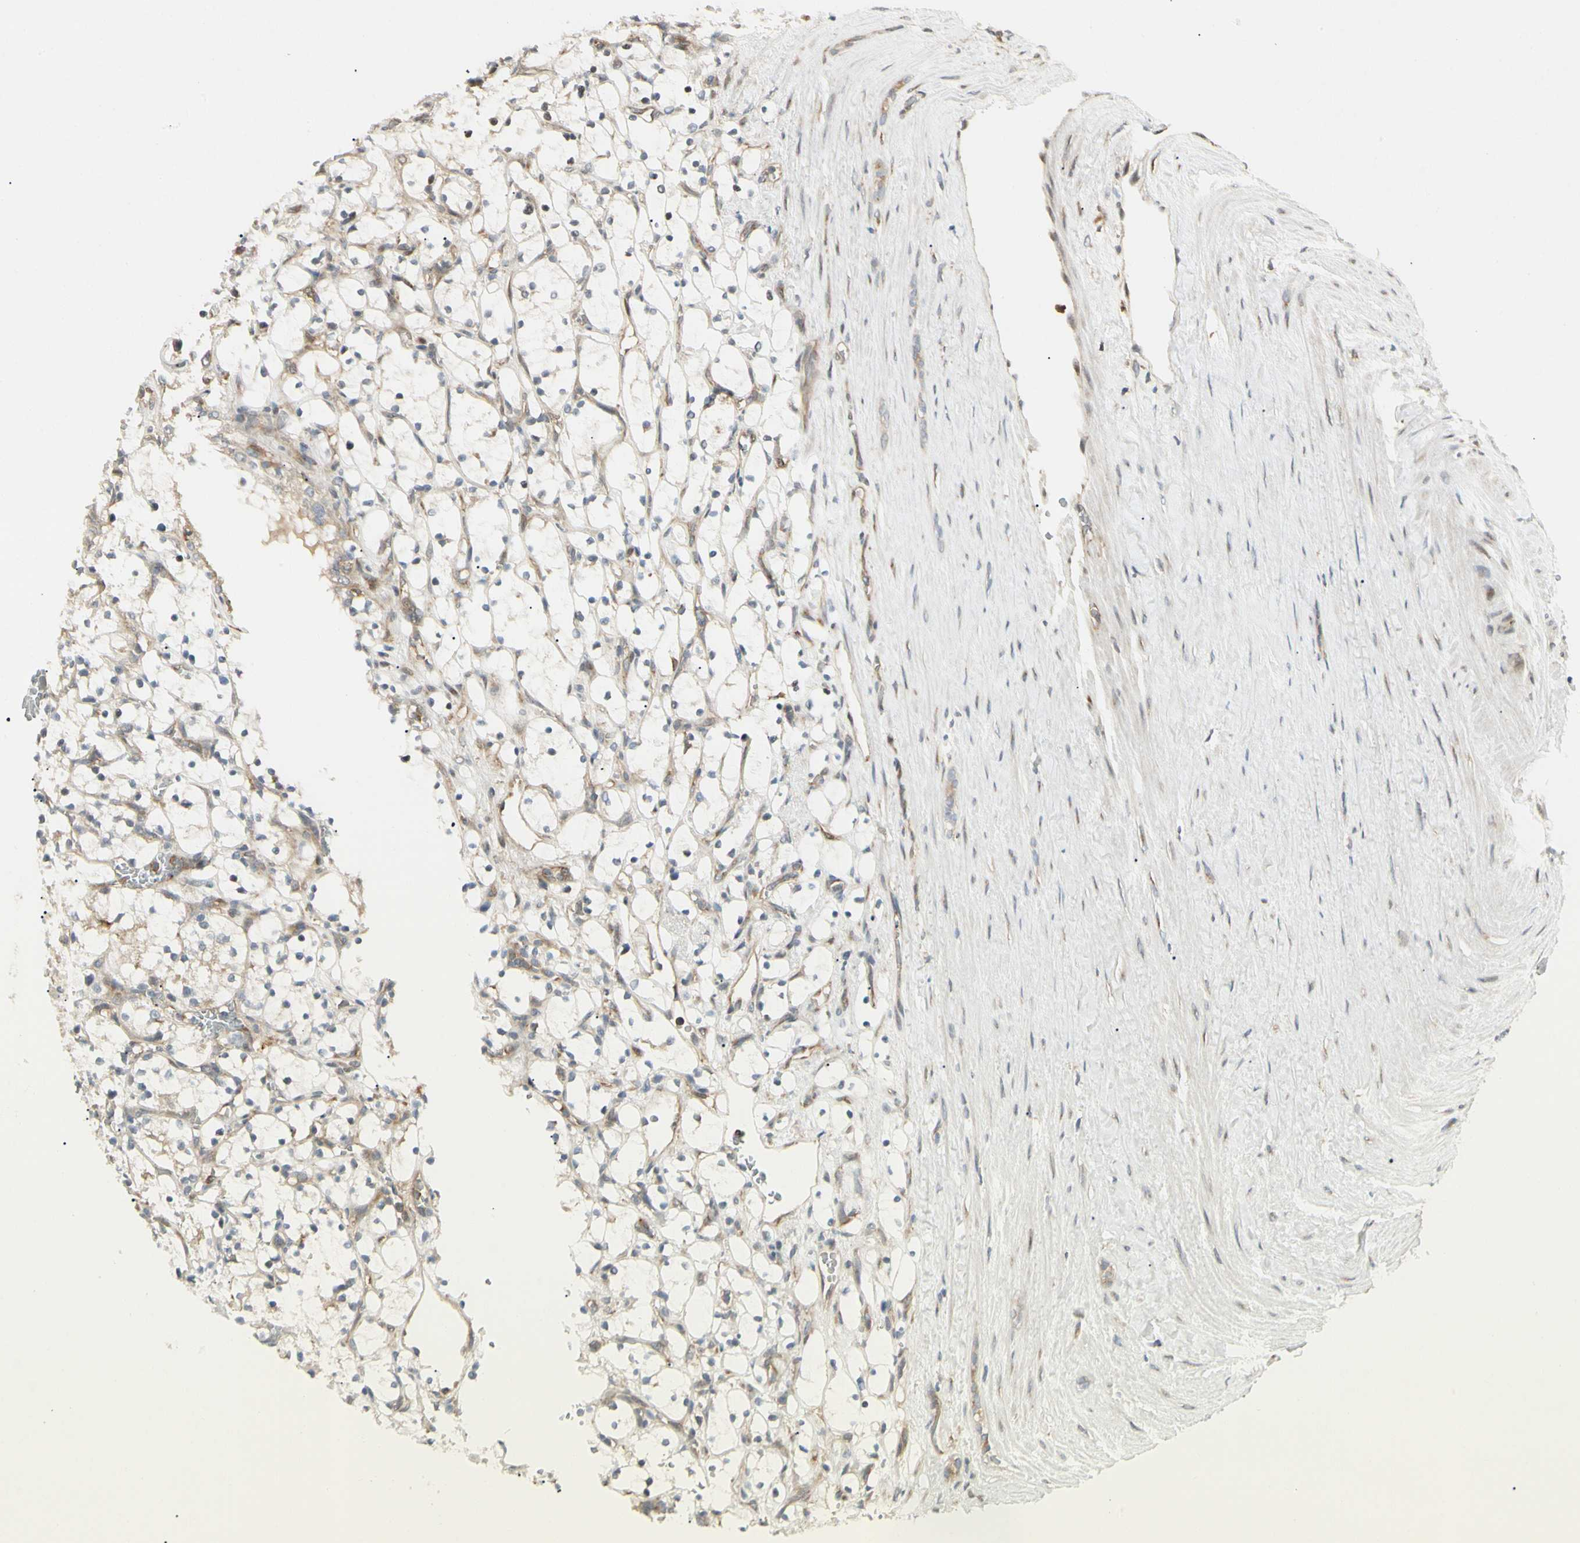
{"staining": {"intensity": "negative", "quantity": "none", "location": "none"}, "tissue": "renal cancer", "cell_type": "Tumor cells", "image_type": "cancer", "snomed": [{"axis": "morphology", "description": "Adenocarcinoma, NOS"}, {"axis": "topography", "description": "Kidney"}], "caption": "This is an immunohistochemistry image of human renal cancer. There is no staining in tumor cells.", "gene": "FNDC3B", "patient": {"sex": "female", "age": 69}}